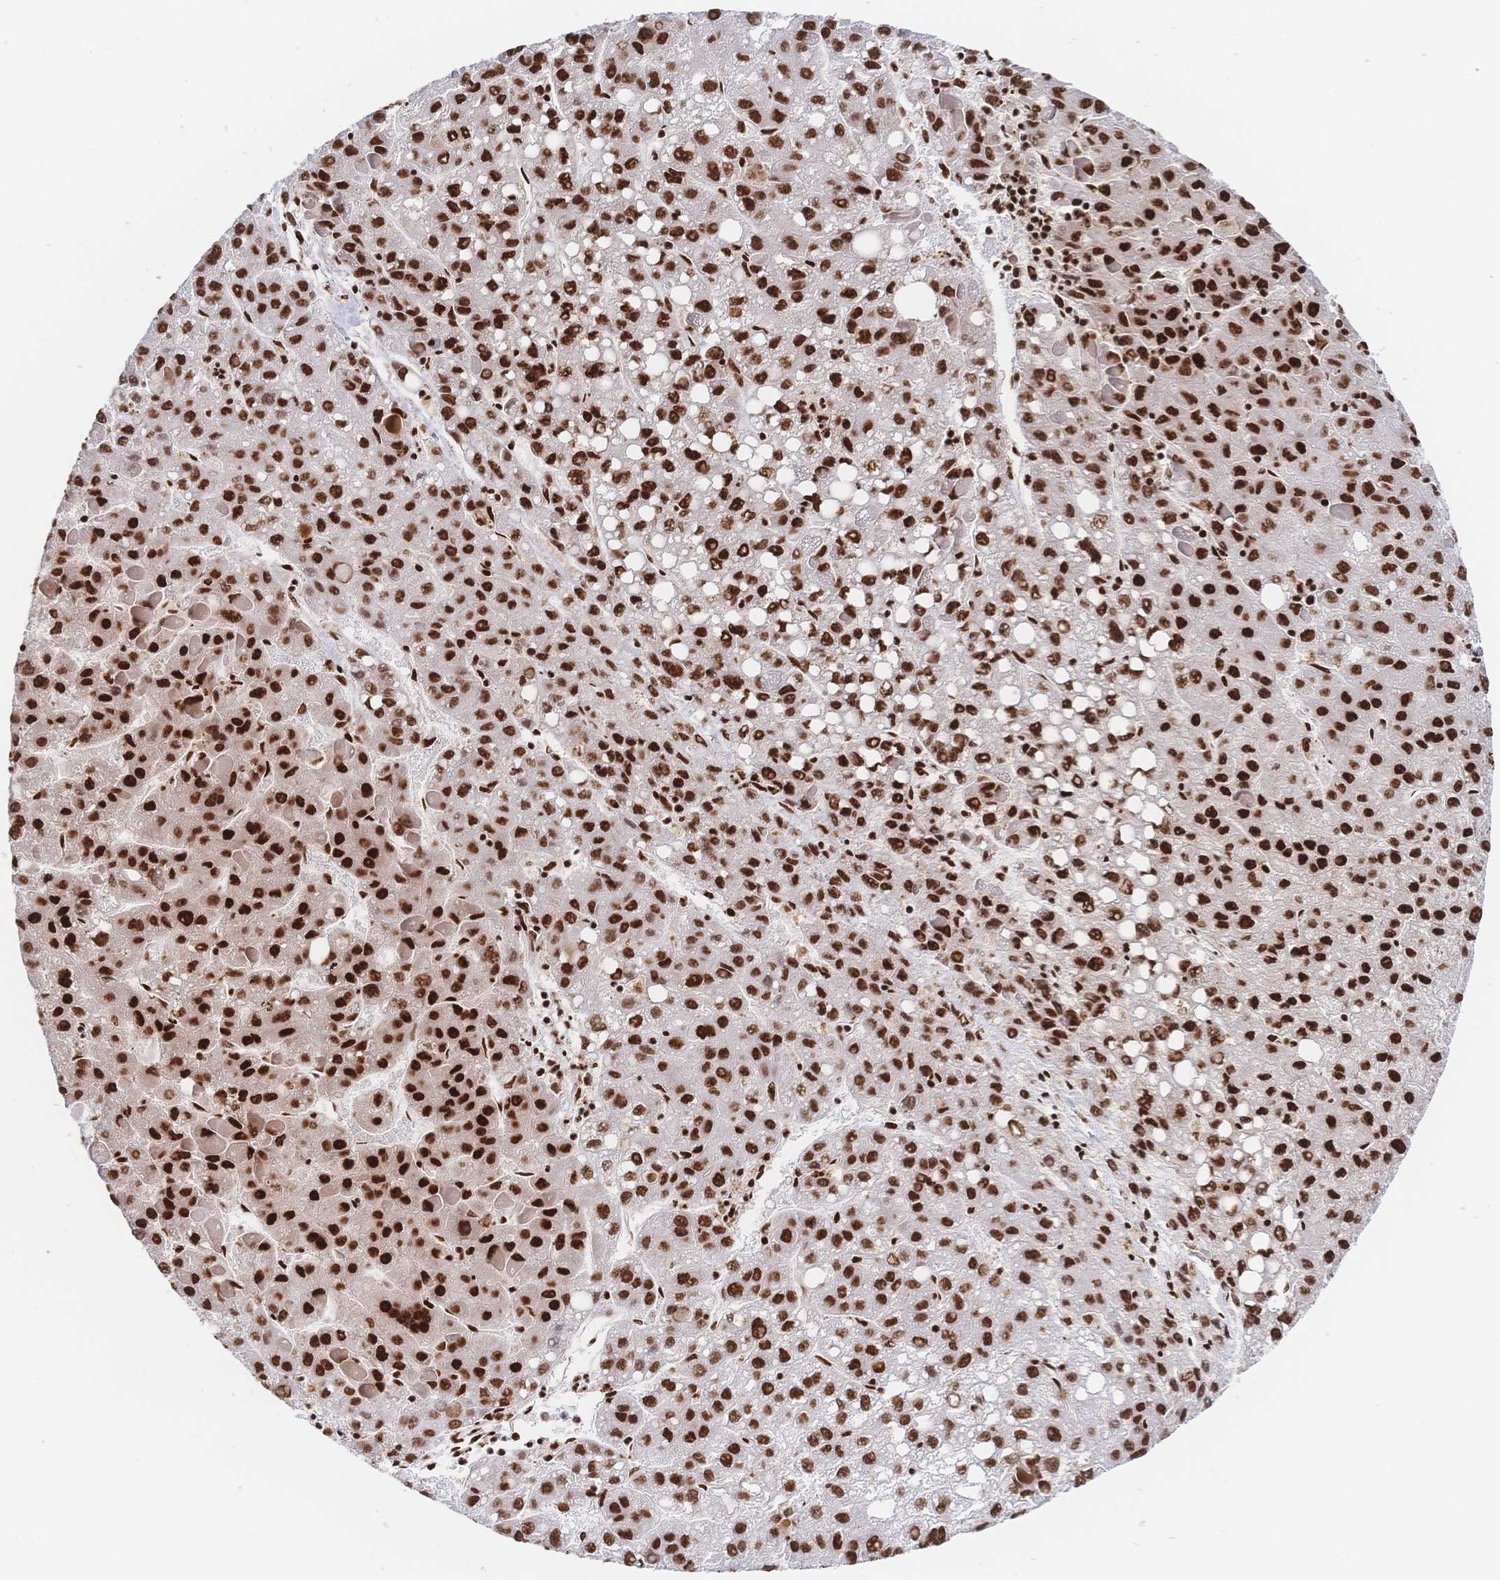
{"staining": {"intensity": "strong", "quantity": ">75%", "location": "nuclear"}, "tissue": "liver cancer", "cell_type": "Tumor cells", "image_type": "cancer", "snomed": [{"axis": "morphology", "description": "Carcinoma, Hepatocellular, NOS"}, {"axis": "topography", "description": "Liver"}], "caption": "IHC (DAB) staining of human liver cancer (hepatocellular carcinoma) exhibits strong nuclear protein staining in approximately >75% of tumor cells. The staining is performed using DAB (3,3'-diaminobenzidine) brown chromogen to label protein expression. The nuclei are counter-stained blue using hematoxylin.", "gene": "SRSF1", "patient": {"sex": "female", "age": 82}}